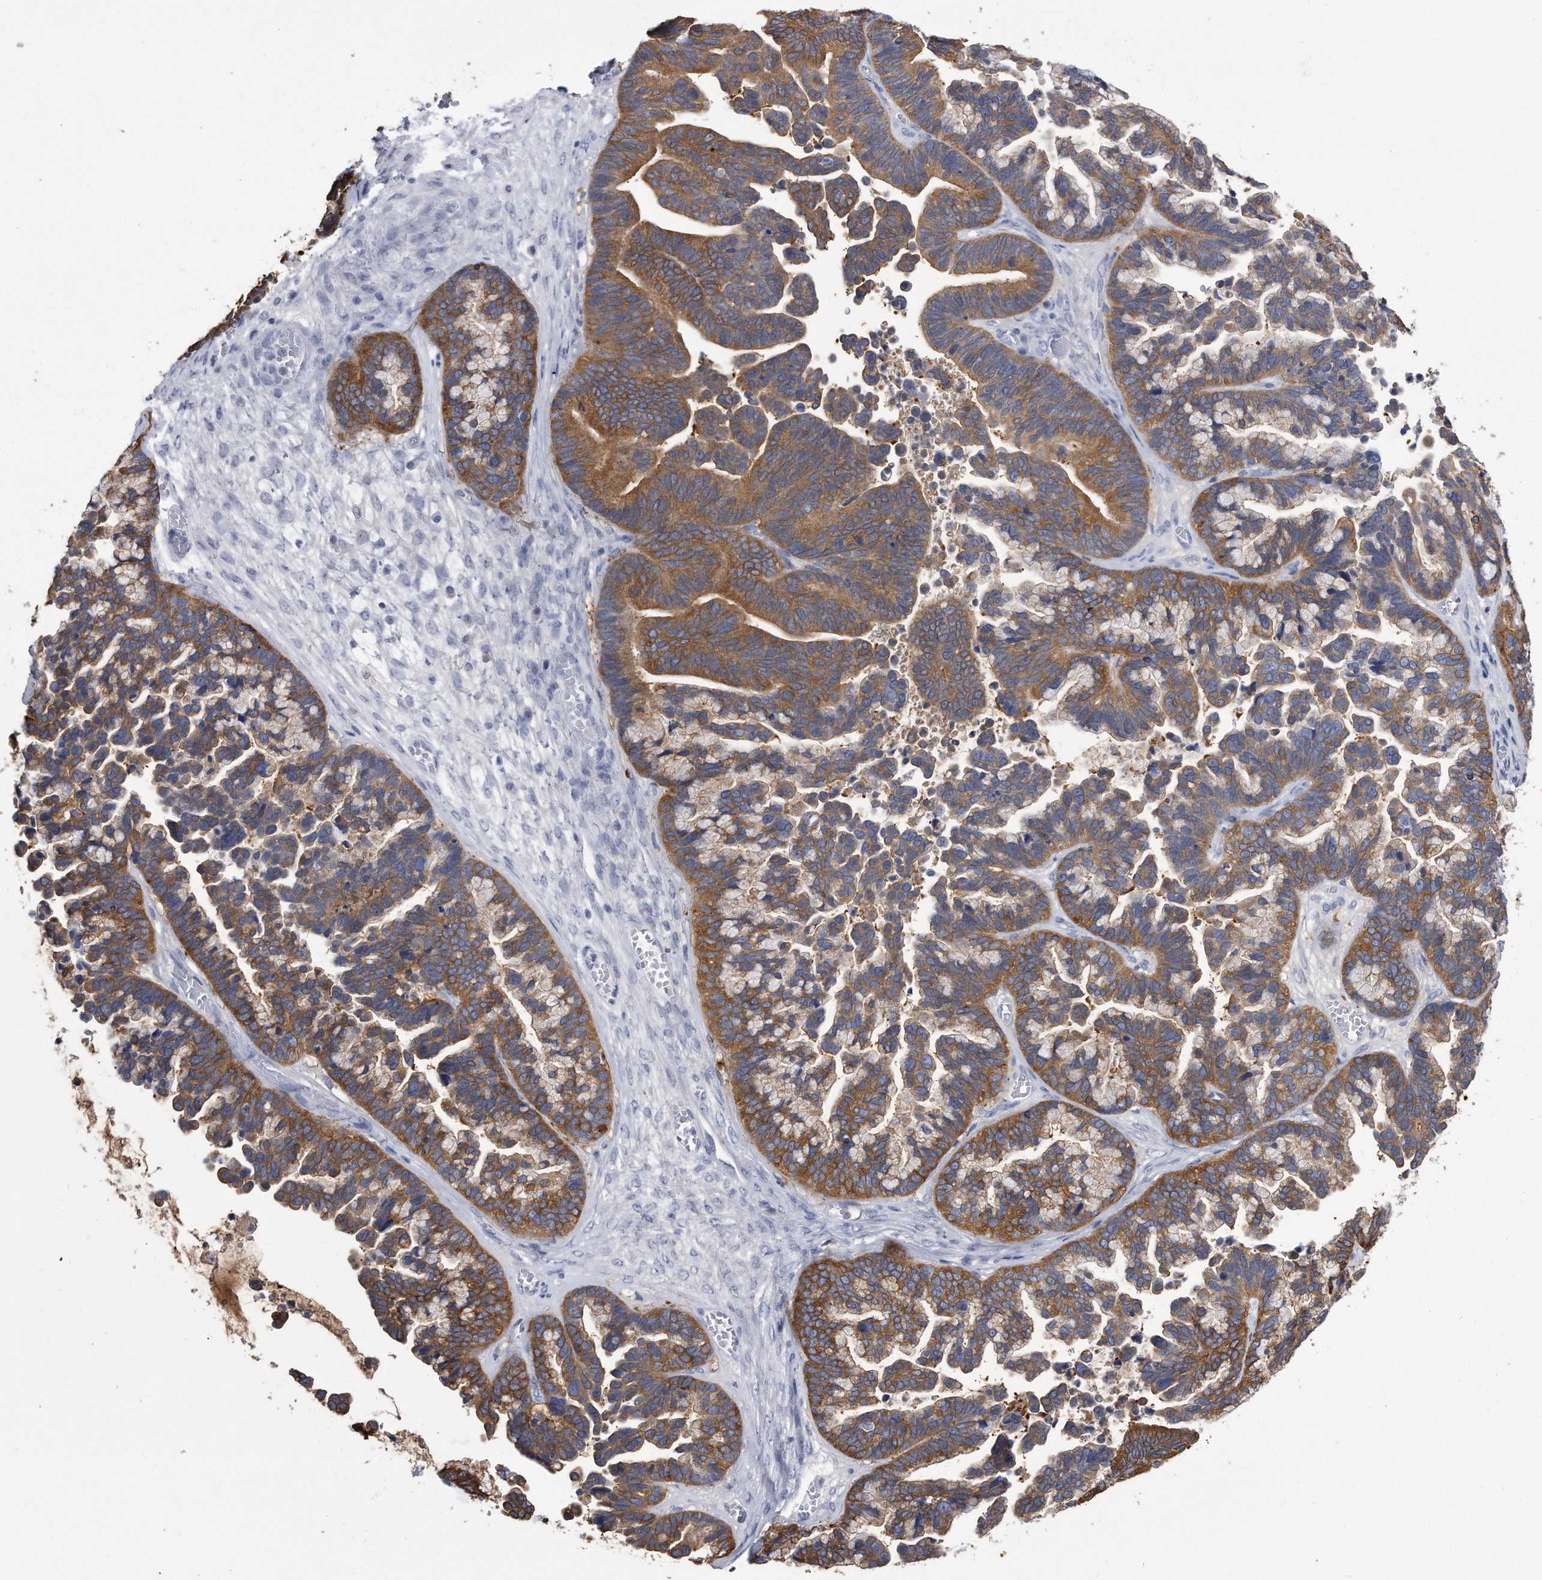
{"staining": {"intensity": "strong", "quantity": ">75%", "location": "cytoplasmic/membranous"}, "tissue": "ovarian cancer", "cell_type": "Tumor cells", "image_type": "cancer", "snomed": [{"axis": "morphology", "description": "Cystadenocarcinoma, serous, NOS"}, {"axis": "topography", "description": "Ovary"}], "caption": "IHC staining of ovarian cancer (serous cystadenocarcinoma), which exhibits high levels of strong cytoplasmic/membranous expression in approximately >75% of tumor cells indicating strong cytoplasmic/membranous protein staining. The staining was performed using DAB (brown) for protein detection and nuclei were counterstained in hematoxylin (blue).", "gene": "PYGB", "patient": {"sex": "female", "age": 56}}